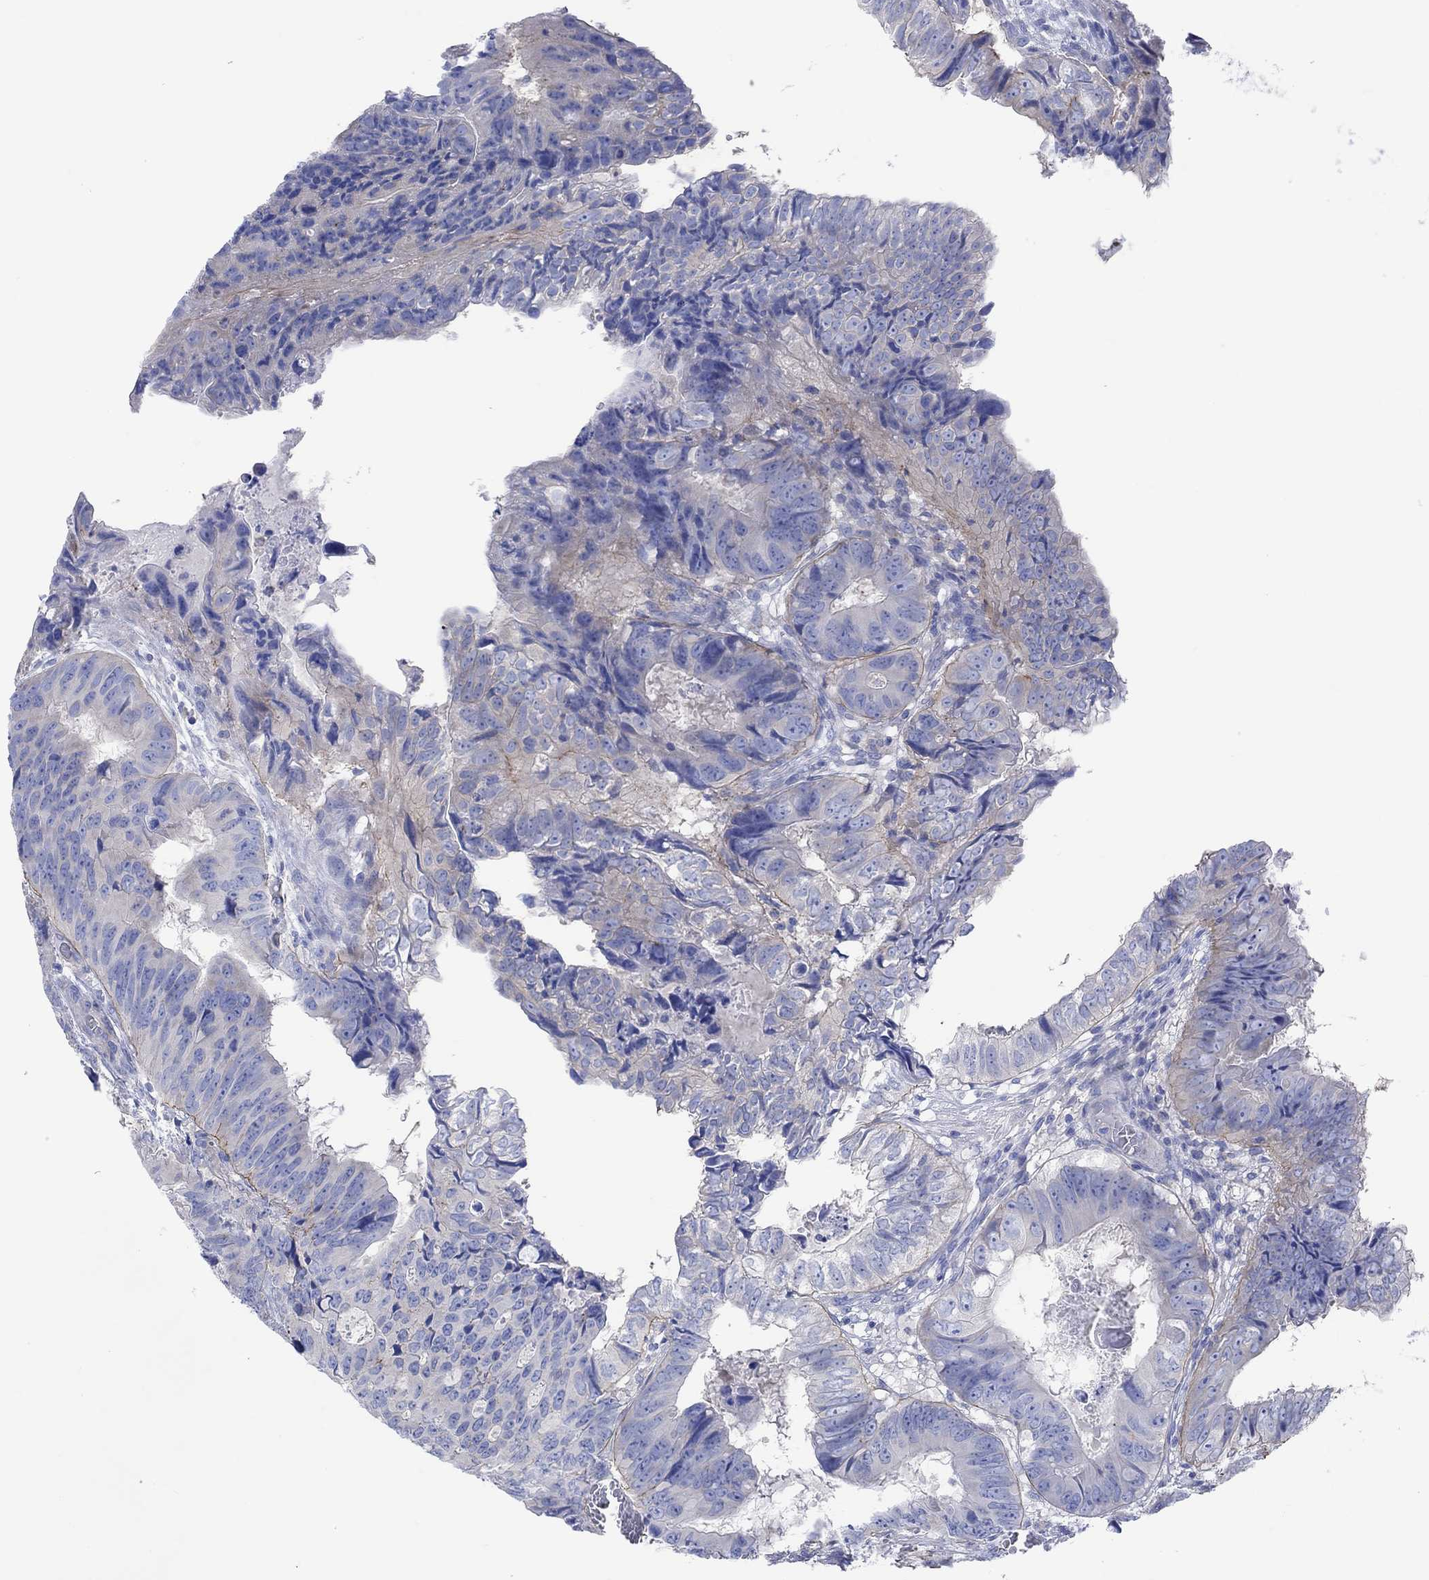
{"staining": {"intensity": "negative", "quantity": "none", "location": "none"}, "tissue": "colorectal cancer", "cell_type": "Tumor cells", "image_type": "cancer", "snomed": [{"axis": "morphology", "description": "Adenocarcinoma, NOS"}, {"axis": "topography", "description": "Colon"}], "caption": "This is an immunohistochemistry (IHC) photomicrograph of colorectal adenocarcinoma. There is no positivity in tumor cells.", "gene": "REEP6", "patient": {"sex": "male", "age": 79}}